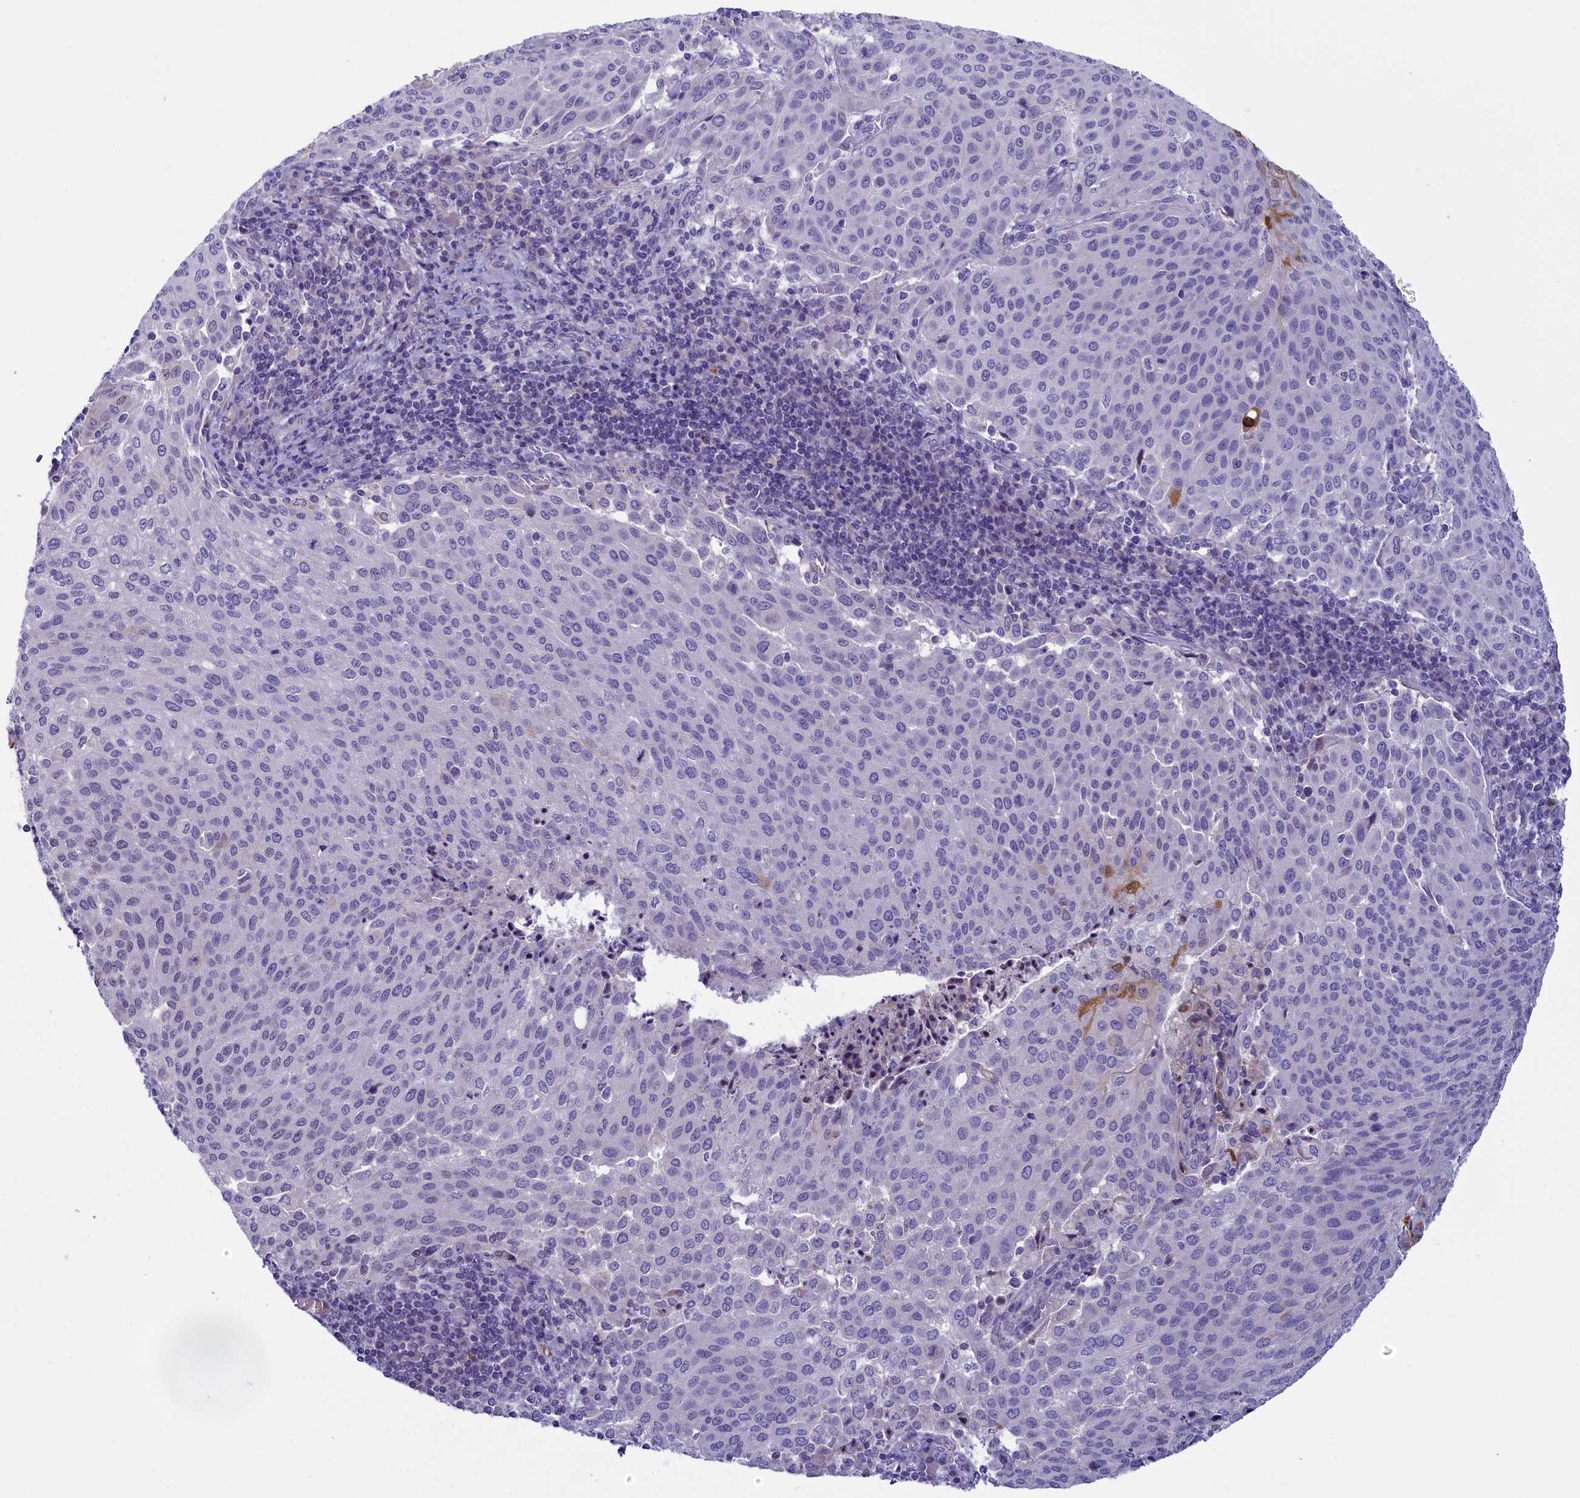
{"staining": {"intensity": "negative", "quantity": "none", "location": "none"}, "tissue": "cervical cancer", "cell_type": "Tumor cells", "image_type": "cancer", "snomed": [{"axis": "morphology", "description": "Squamous cell carcinoma, NOS"}, {"axis": "topography", "description": "Cervix"}], "caption": "There is no significant staining in tumor cells of squamous cell carcinoma (cervical).", "gene": "LOXL1", "patient": {"sex": "female", "age": 46}}